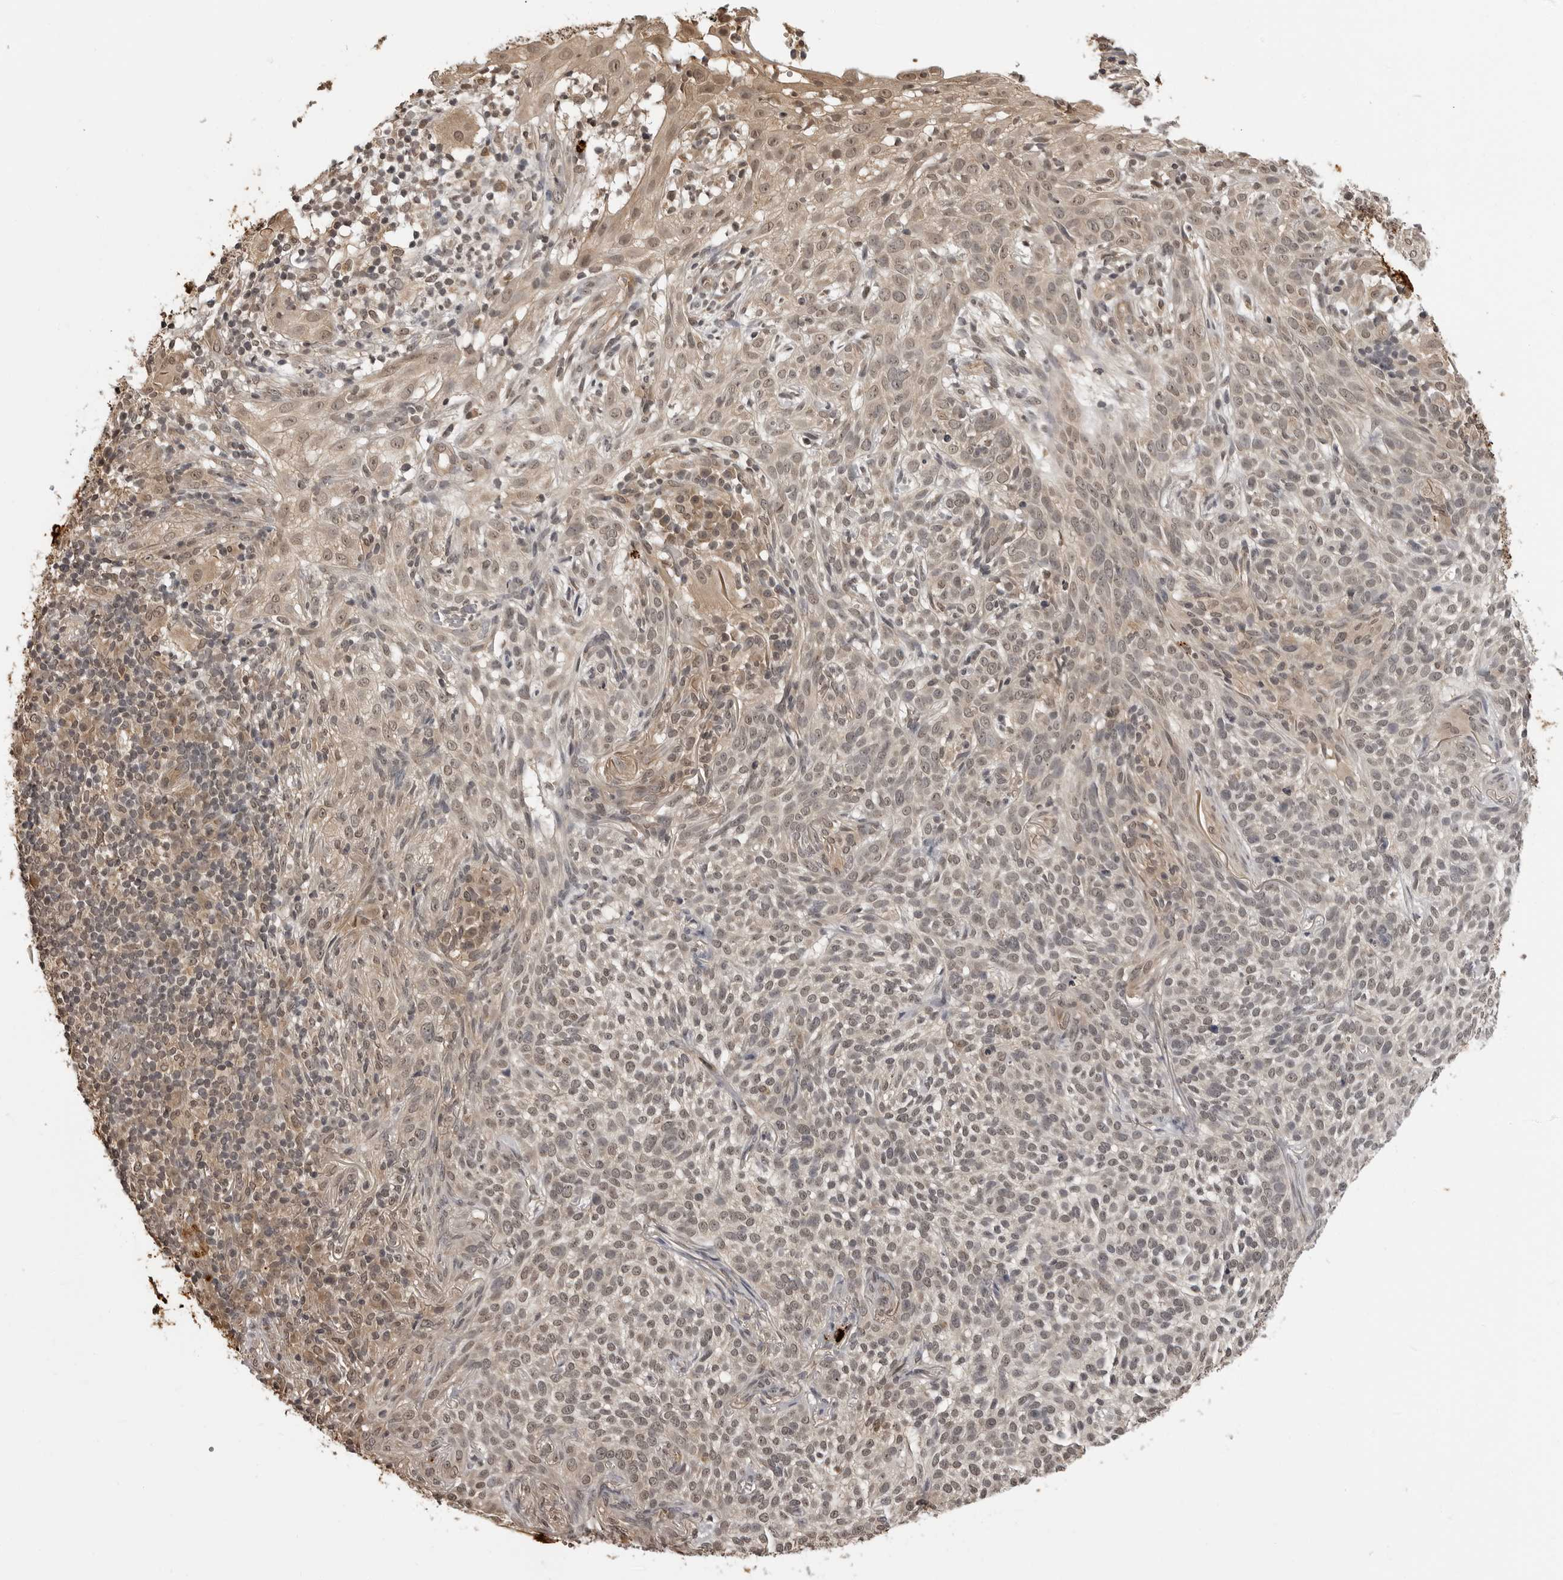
{"staining": {"intensity": "weak", "quantity": "25%-75%", "location": "cytoplasmic/membranous,nuclear"}, "tissue": "skin cancer", "cell_type": "Tumor cells", "image_type": "cancer", "snomed": [{"axis": "morphology", "description": "Basal cell carcinoma"}, {"axis": "topography", "description": "Skin"}], "caption": "A low amount of weak cytoplasmic/membranous and nuclear positivity is appreciated in about 25%-75% of tumor cells in skin cancer tissue.", "gene": "IL24", "patient": {"sex": "female", "age": 64}}